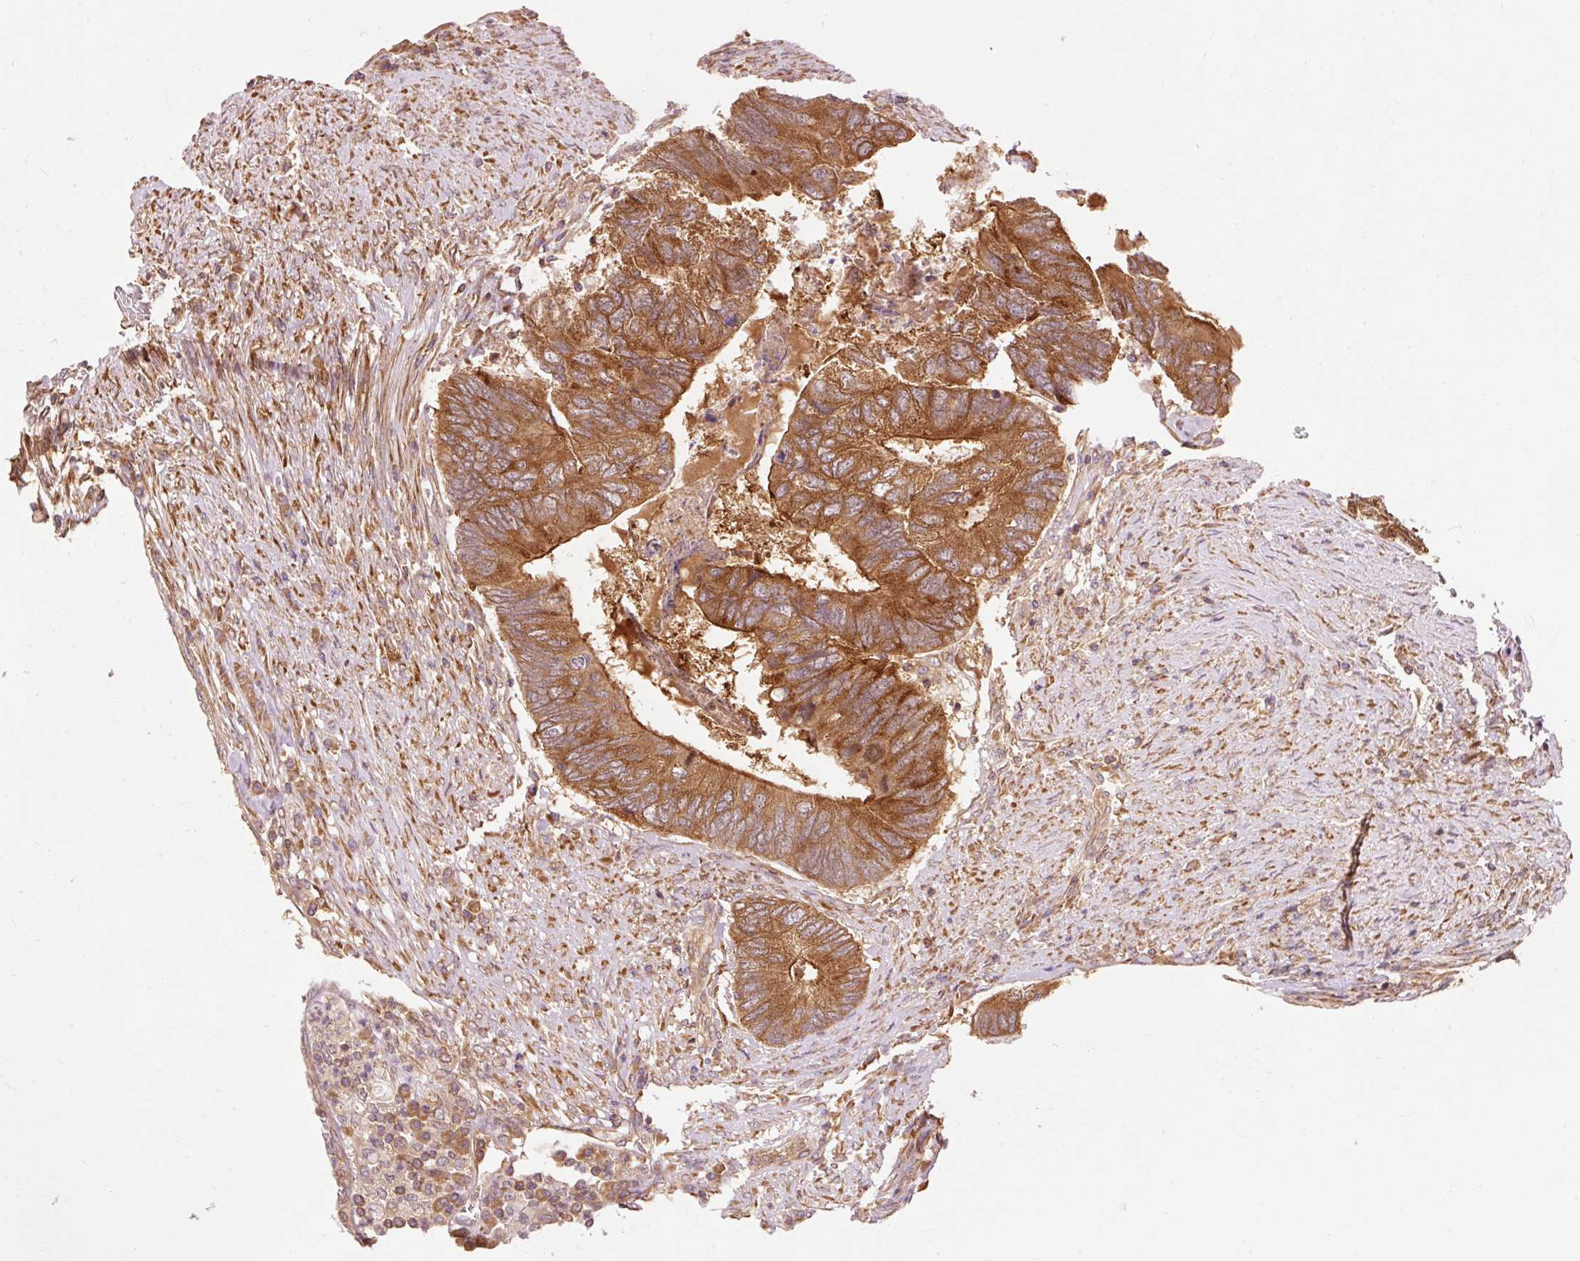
{"staining": {"intensity": "strong", "quantity": ">75%", "location": "cytoplasmic/membranous"}, "tissue": "colorectal cancer", "cell_type": "Tumor cells", "image_type": "cancer", "snomed": [{"axis": "morphology", "description": "Adenocarcinoma, NOS"}, {"axis": "topography", "description": "Colon"}], "caption": "Immunohistochemical staining of colorectal cancer exhibits strong cytoplasmic/membranous protein staining in about >75% of tumor cells.", "gene": "PDAP1", "patient": {"sex": "female", "age": 67}}